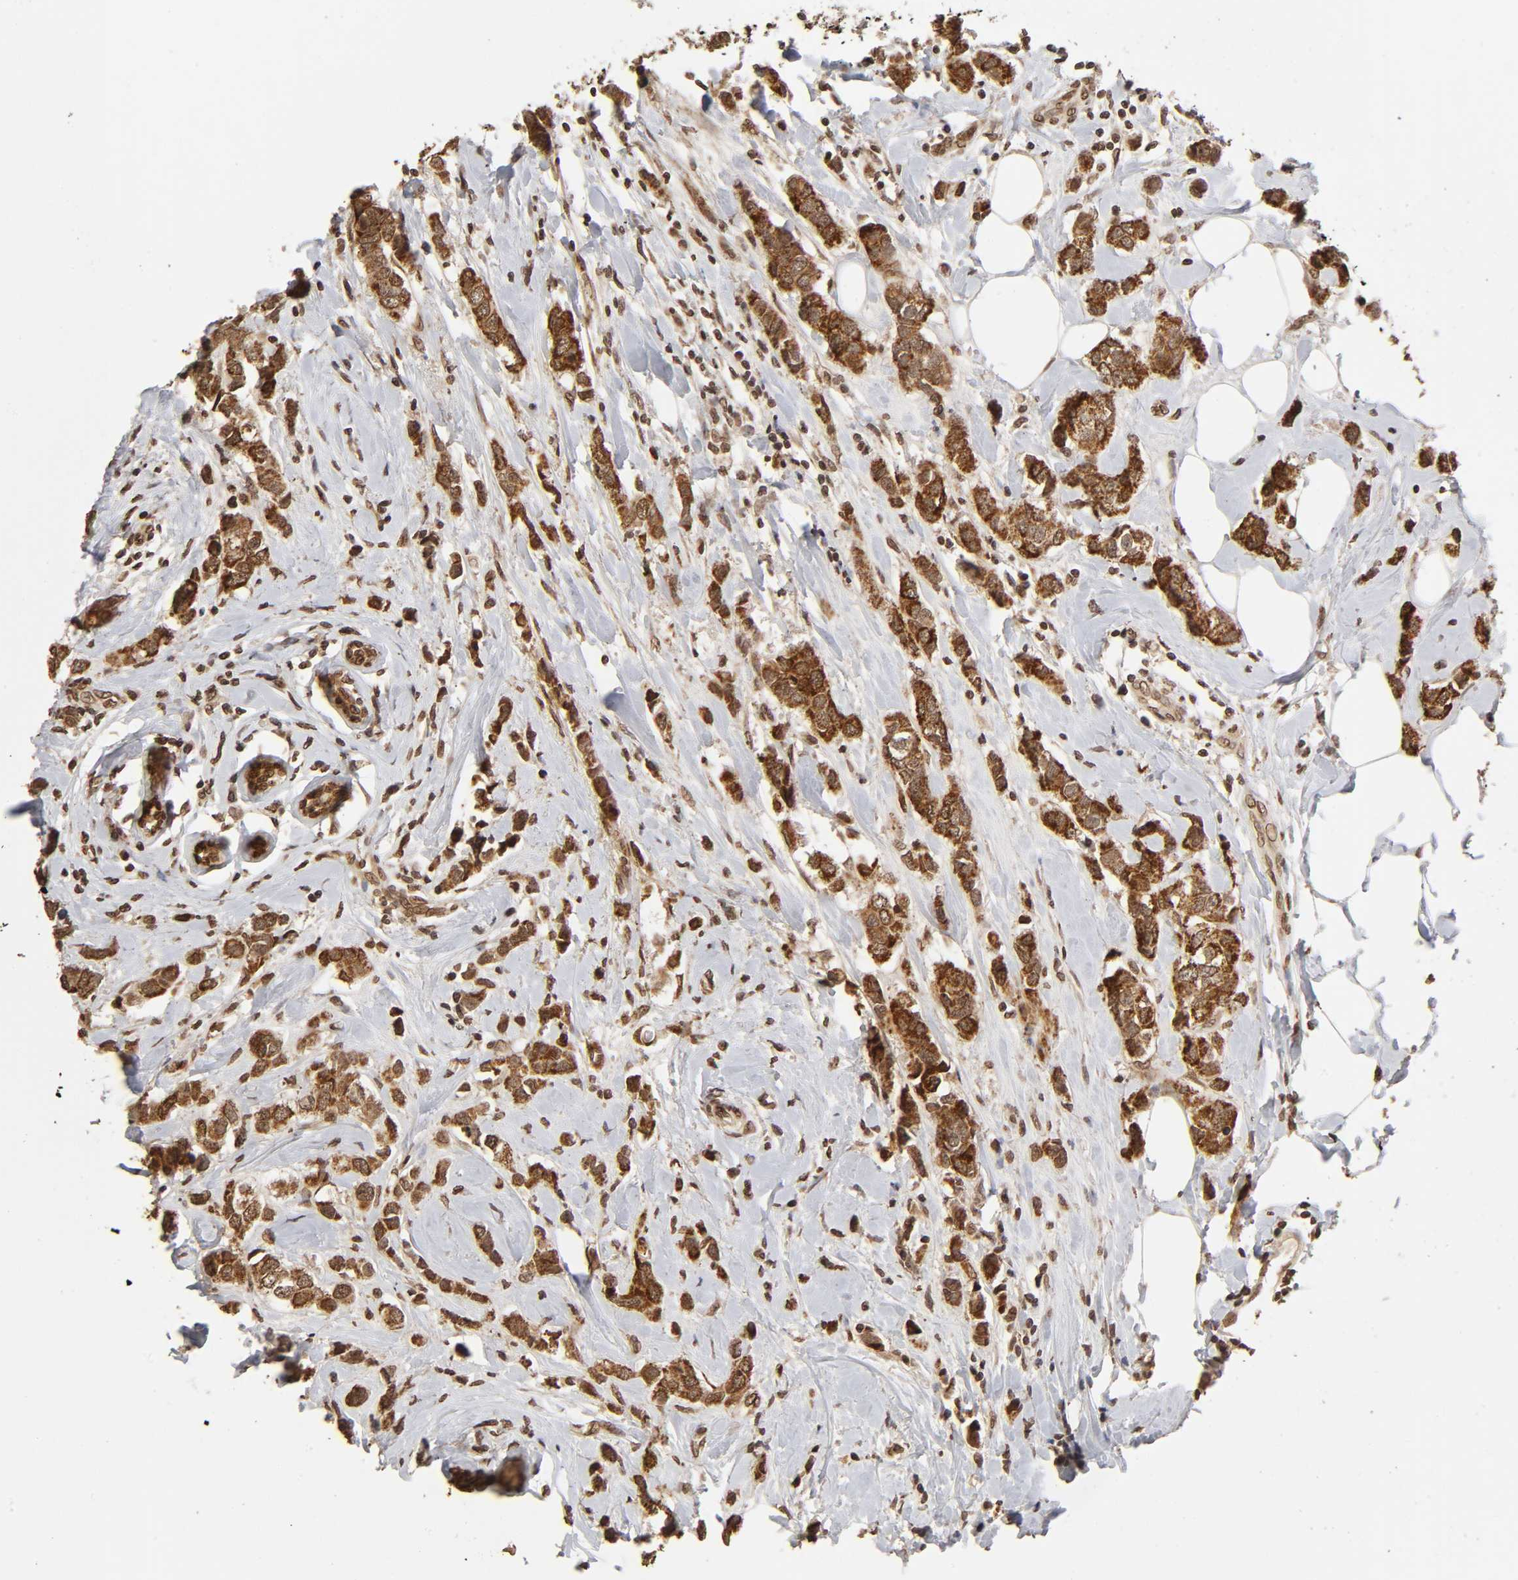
{"staining": {"intensity": "moderate", "quantity": ">75%", "location": "cytoplasmic/membranous,nuclear"}, "tissue": "breast cancer", "cell_type": "Tumor cells", "image_type": "cancer", "snomed": [{"axis": "morphology", "description": "Duct carcinoma"}, {"axis": "topography", "description": "Breast"}], "caption": "Immunohistochemistry (DAB) staining of human breast cancer demonstrates moderate cytoplasmic/membranous and nuclear protein staining in about >75% of tumor cells.", "gene": "MLLT6", "patient": {"sex": "female", "age": 50}}